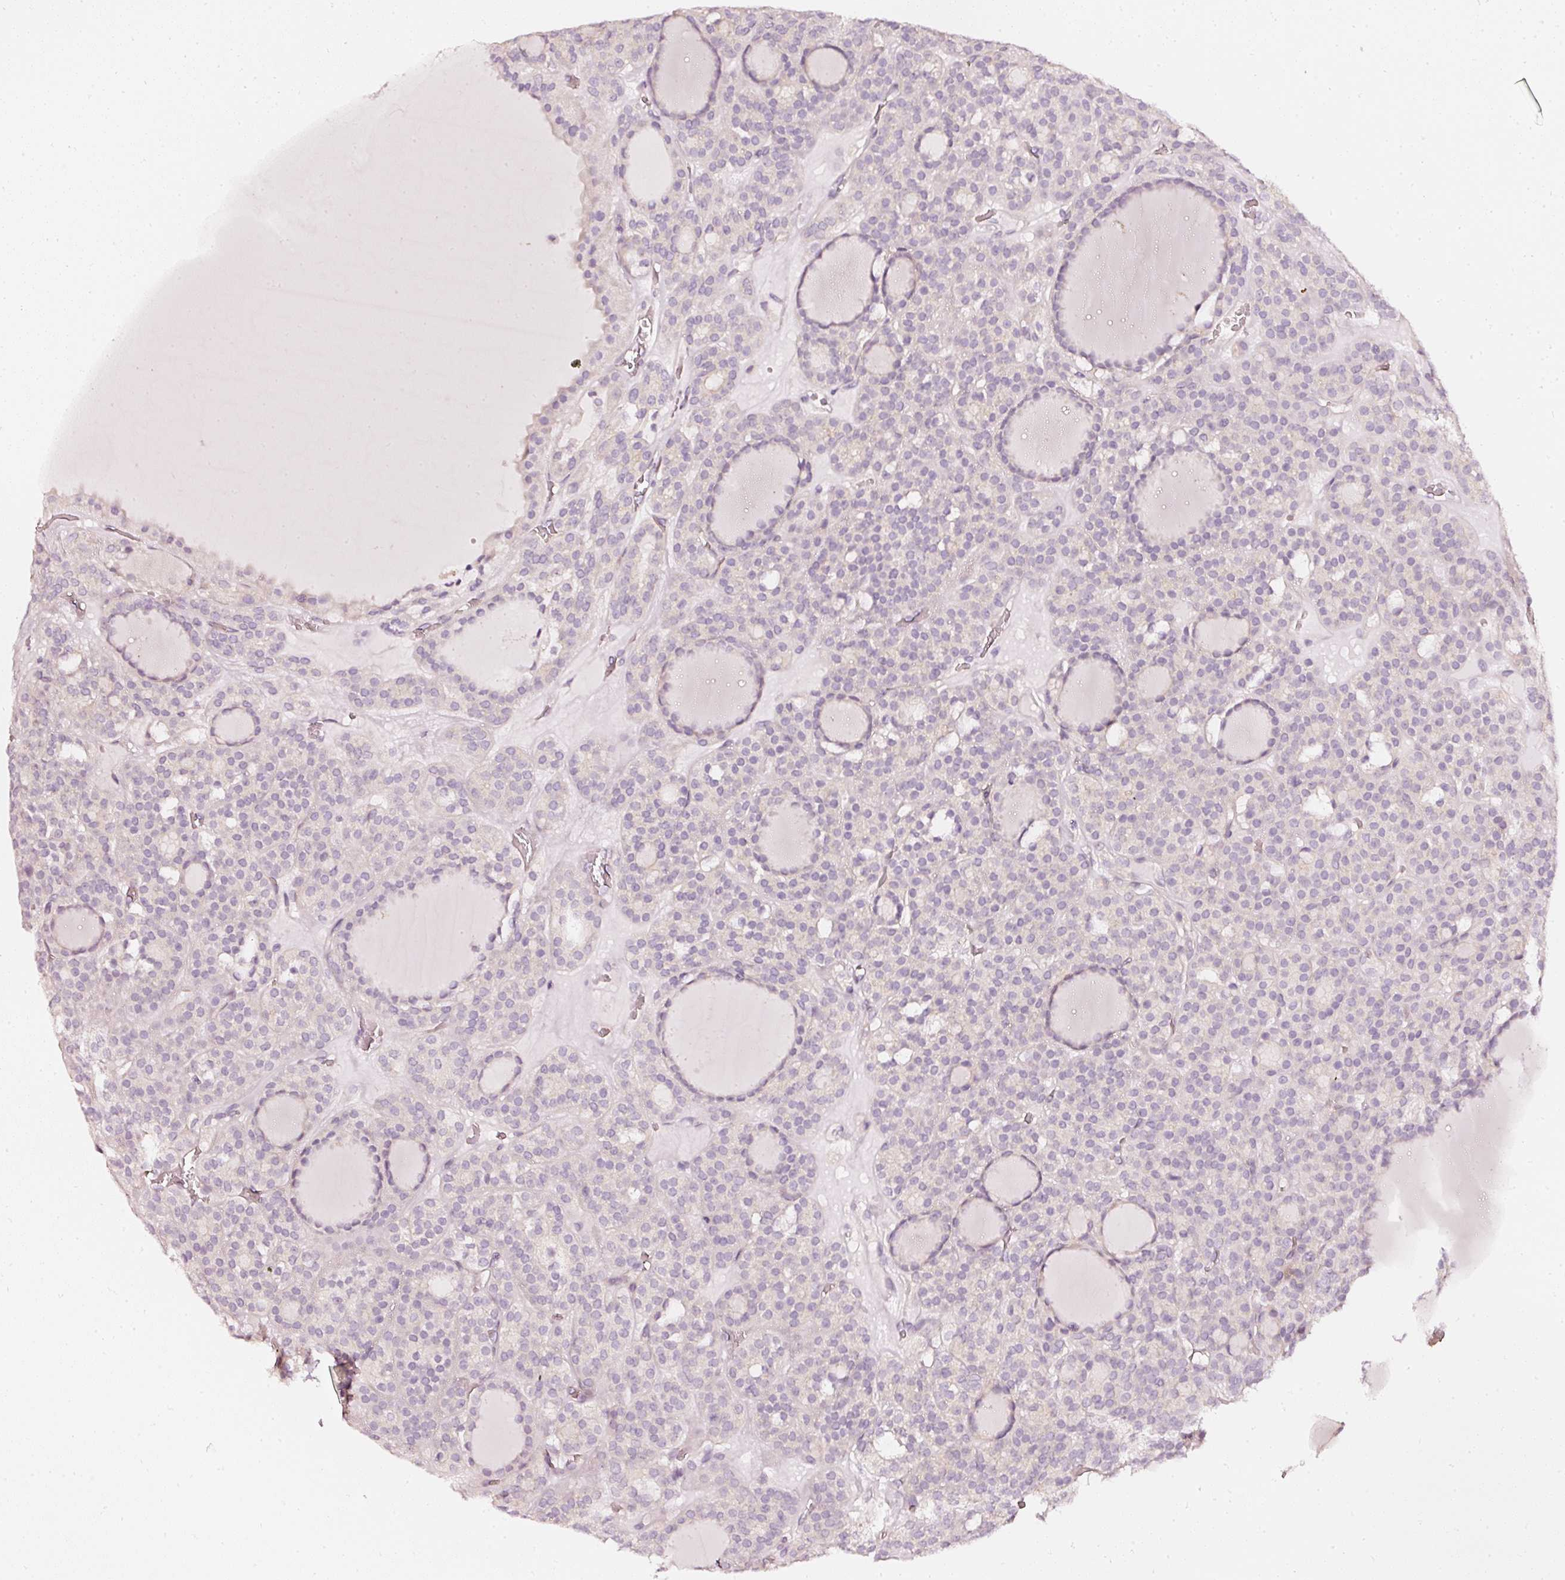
{"staining": {"intensity": "negative", "quantity": "none", "location": "none"}, "tissue": "thyroid cancer", "cell_type": "Tumor cells", "image_type": "cancer", "snomed": [{"axis": "morphology", "description": "Follicular adenoma carcinoma, NOS"}, {"axis": "topography", "description": "Thyroid gland"}], "caption": "A high-resolution micrograph shows immunohistochemistry staining of thyroid cancer (follicular adenoma carcinoma), which displays no significant staining in tumor cells.", "gene": "CNP", "patient": {"sex": "female", "age": 63}}